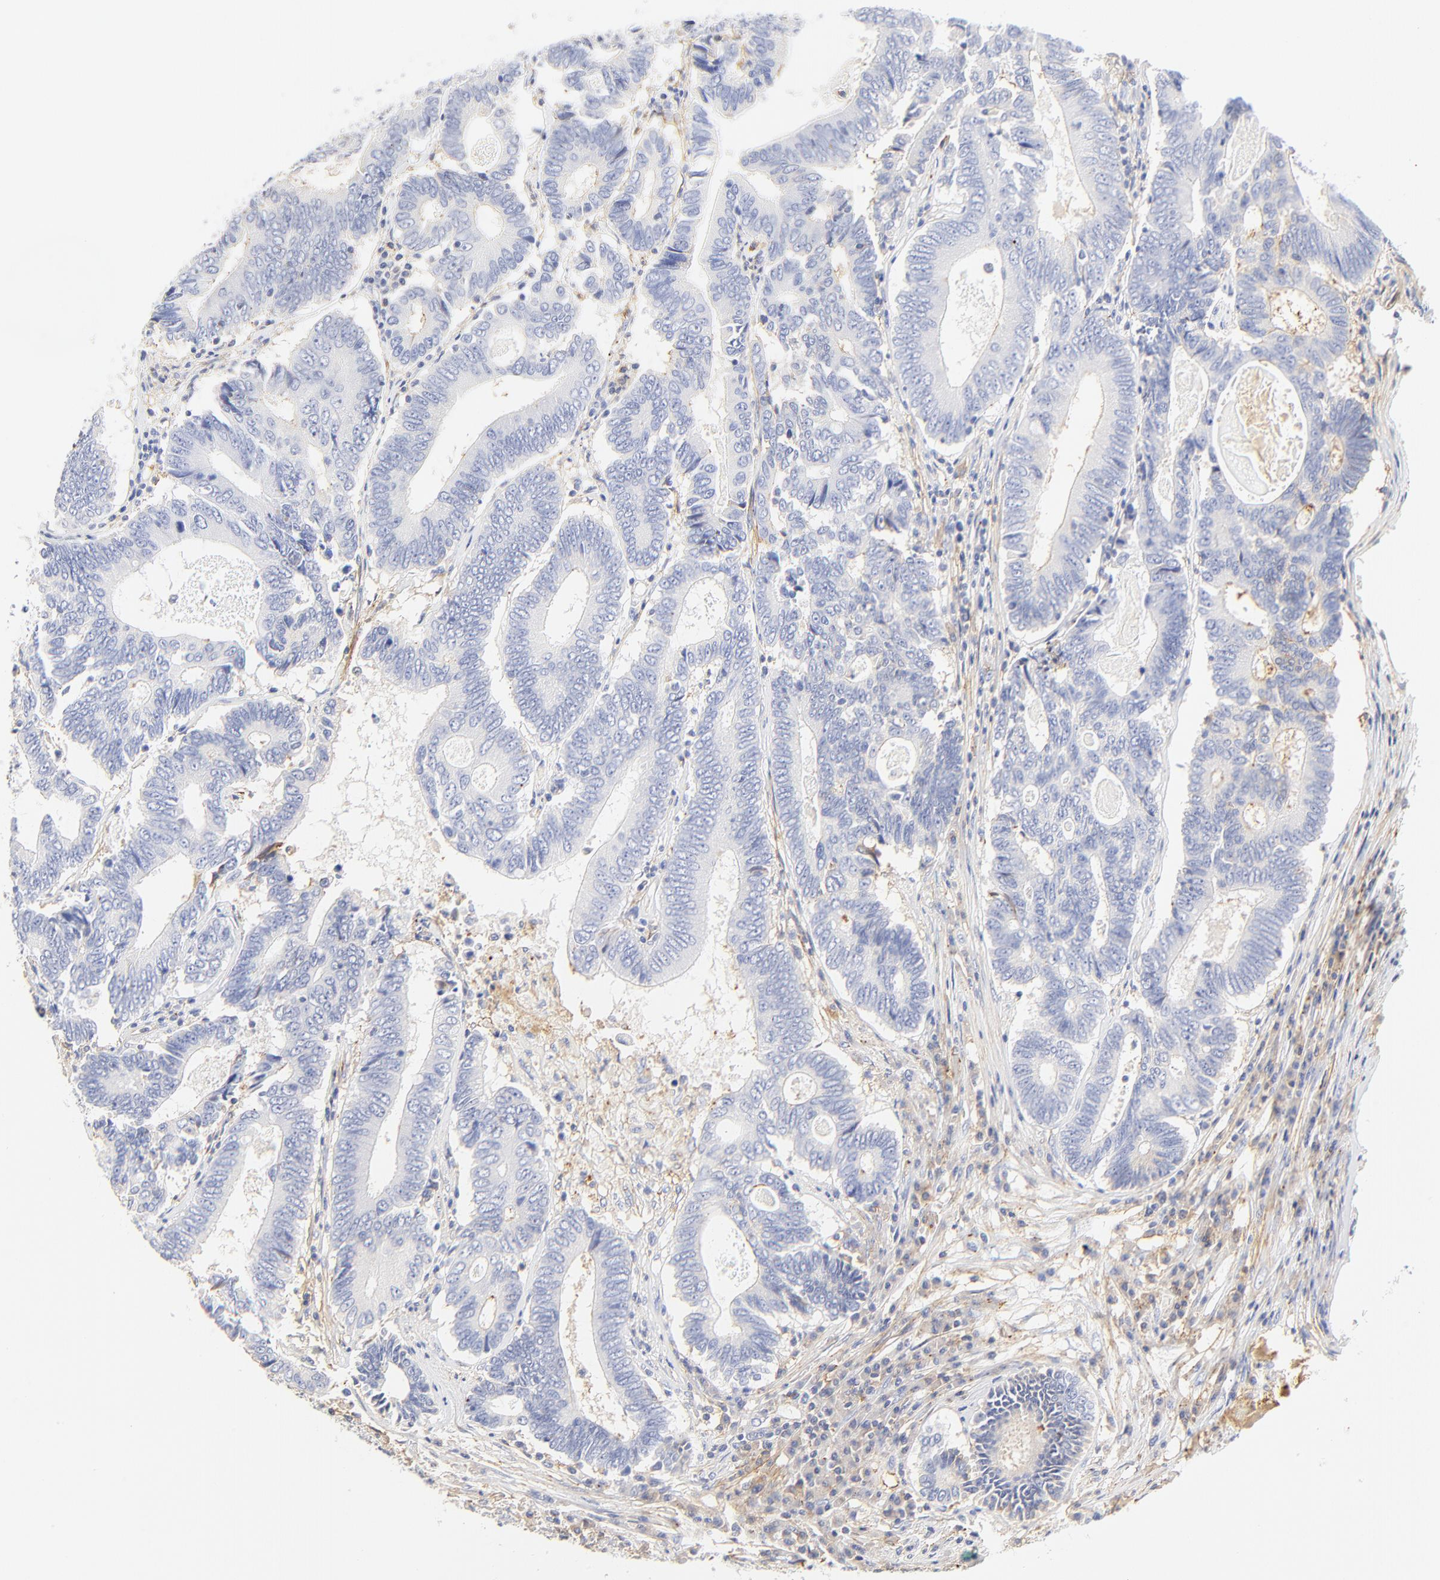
{"staining": {"intensity": "negative", "quantity": "none", "location": "none"}, "tissue": "colorectal cancer", "cell_type": "Tumor cells", "image_type": "cancer", "snomed": [{"axis": "morphology", "description": "Adenocarcinoma, NOS"}, {"axis": "topography", "description": "Colon"}], "caption": "DAB (3,3'-diaminobenzidine) immunohistochemical staining of adenocarcinoma (colorectal) demonstrates no significant staining in tumor cells. (Brightfield microscopy of DAB (3,3'-diaminobenzidine) immunohistochemistry at high magnification).", "gene": "MDGA2", "patient": {"sex": "female", "age": 78}}